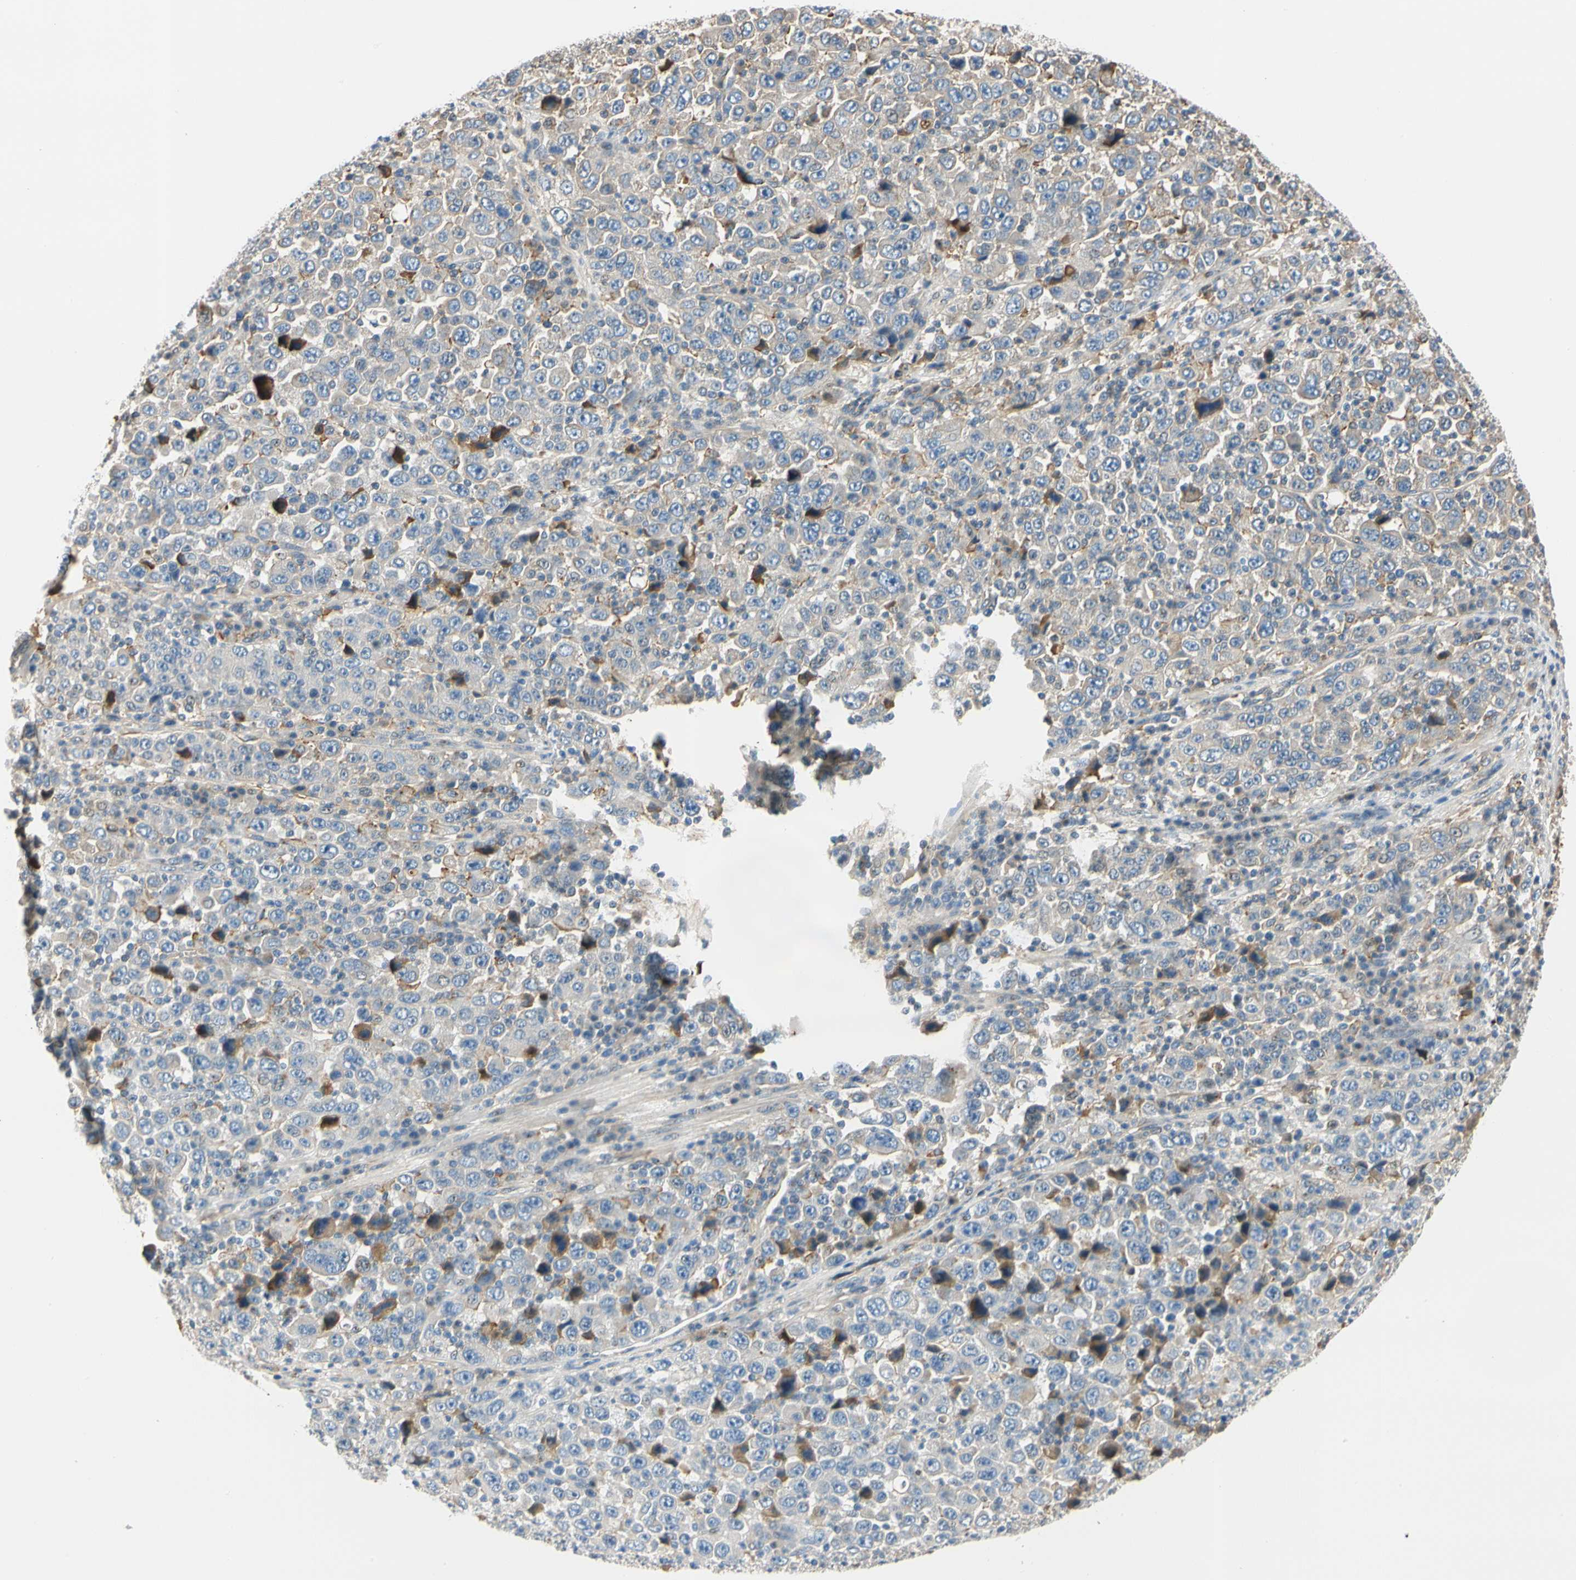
{"staining": {"intensity": "weak", "quantity": ">75%", "location": "cytoplasmic/membranous"}, "tissue": "stomach cancer", "cell_type": "Tumor cells", "image_type": "cancer", "snomed": [{"axis": "morphology", "description": "Normal tissue, NOS"}, {"axis": "morphology", "description": "Adenocarcinoma, NOS"}, {"axis": "topography", "description": "Stomach, upper"}, {"axis": "topography", "description": "Stomach"}], "caption": "Stomach cancer stained with DAB (3,3'-diaminobenzidine) immunohistochemistry (IHC) displays low levels of weak cytoplasmic/membranous expression in approximately >75% of tumor cells.", "gene": "LAMB3", "patient": {"sex": "male", "age": 59}}